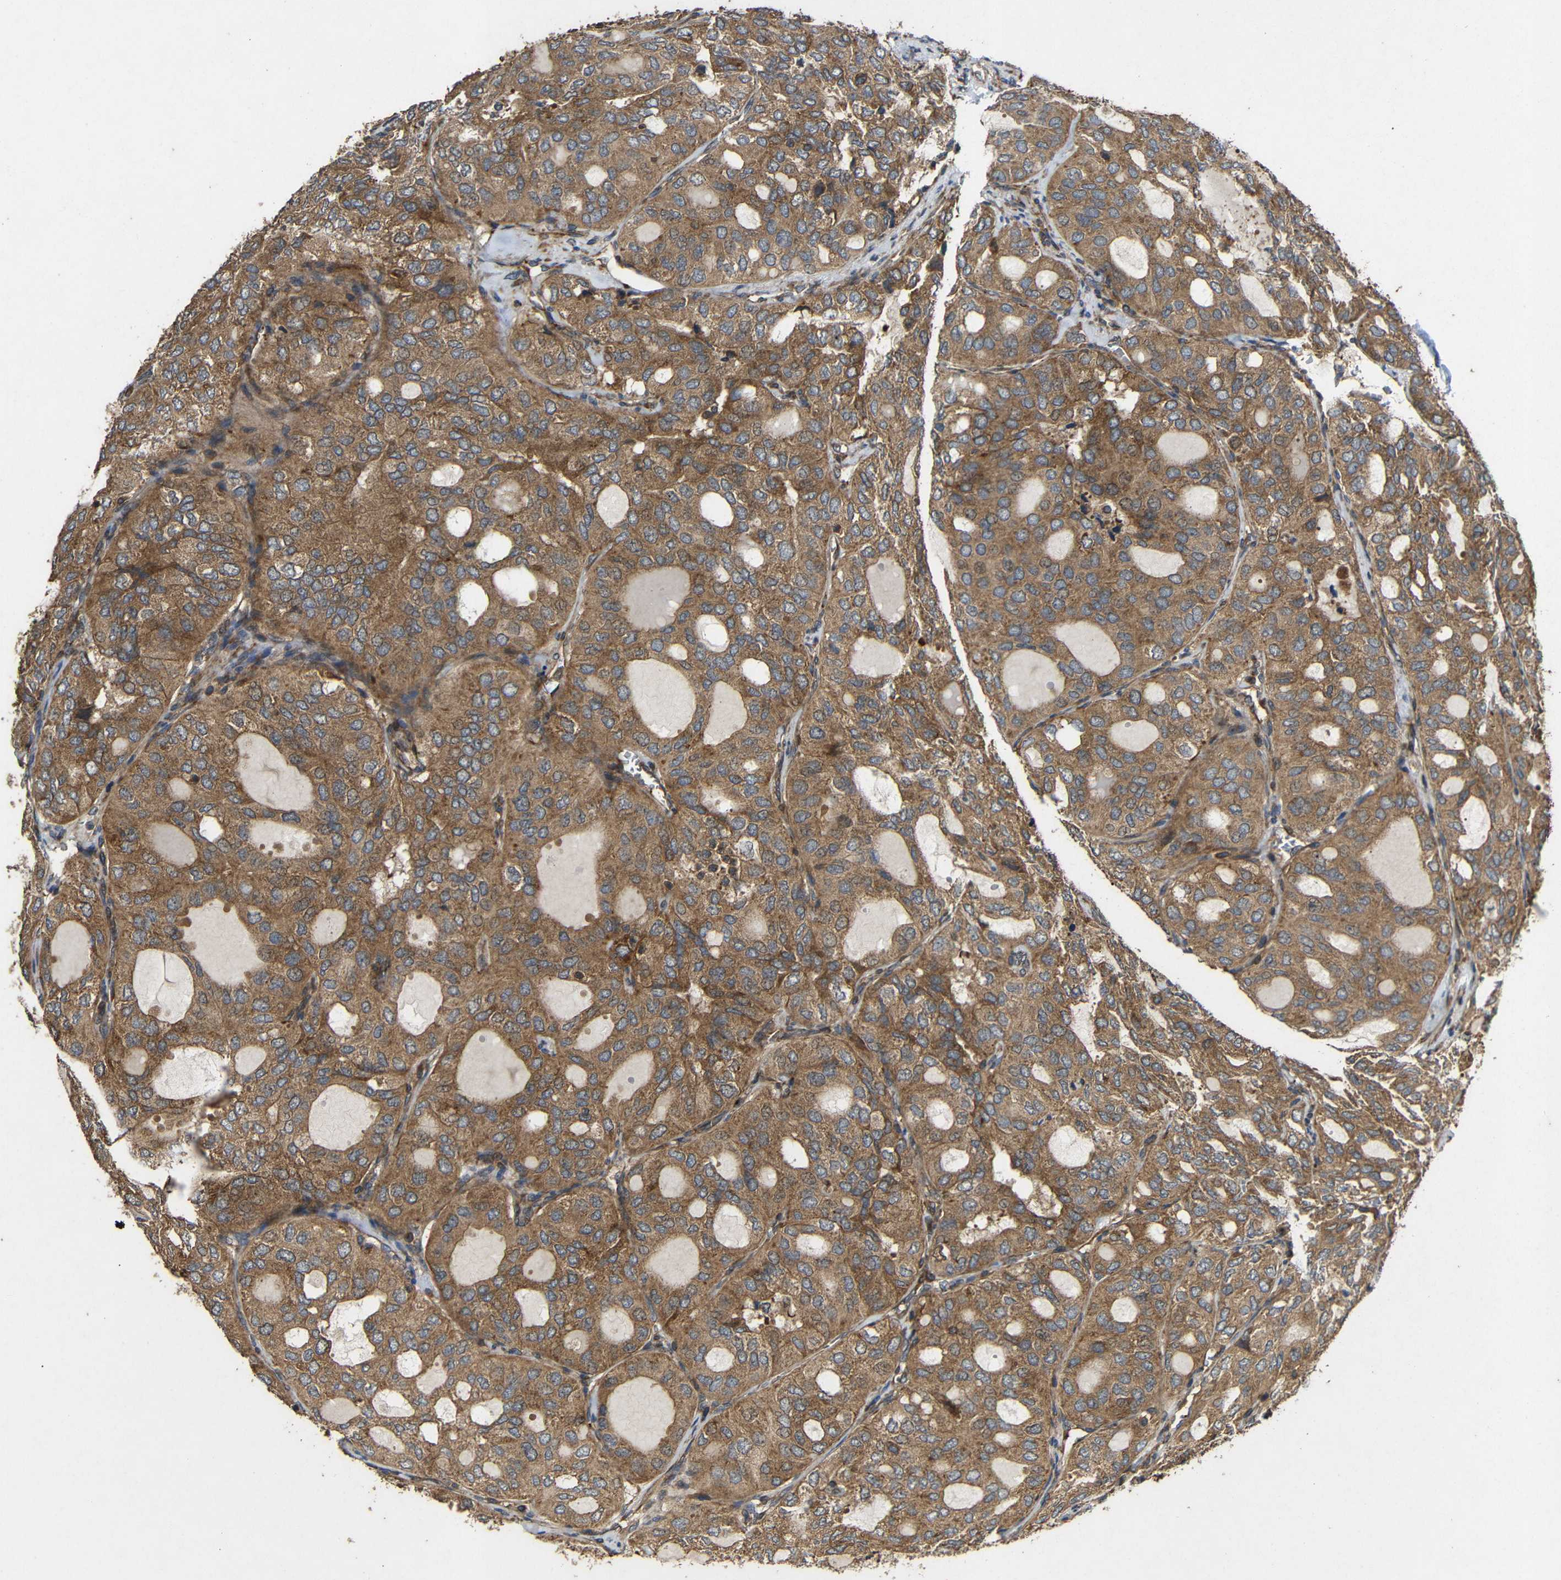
{"staining": {"intensity": "moderate", "quantity": ">75%", "location": "cytoplasmic/membranous"}, "tissue": "thyroid cancer", "cell_type": "Tumor cells", "image_type": "cancer", "snomed": [{"axis": "morphology", "description": "Follicular adenoma carcinoma, NOS"}, {"axis": "topography", "description": "Thyroid gland"}], "caption": "Immunohistochemistry (IHC) (DAB (3,3'-diaminobenzidine)) staining of human follicular adenoma carcinoma (thyroid) reveals moderate cytoplasmic/membranous protein staining in approximately >75% of tumor cells. (Brightfield microscopy of DAB IHC at high magnification).", "gene": "EIF2S1", "patient": {"sex": "male", "age": 75}}